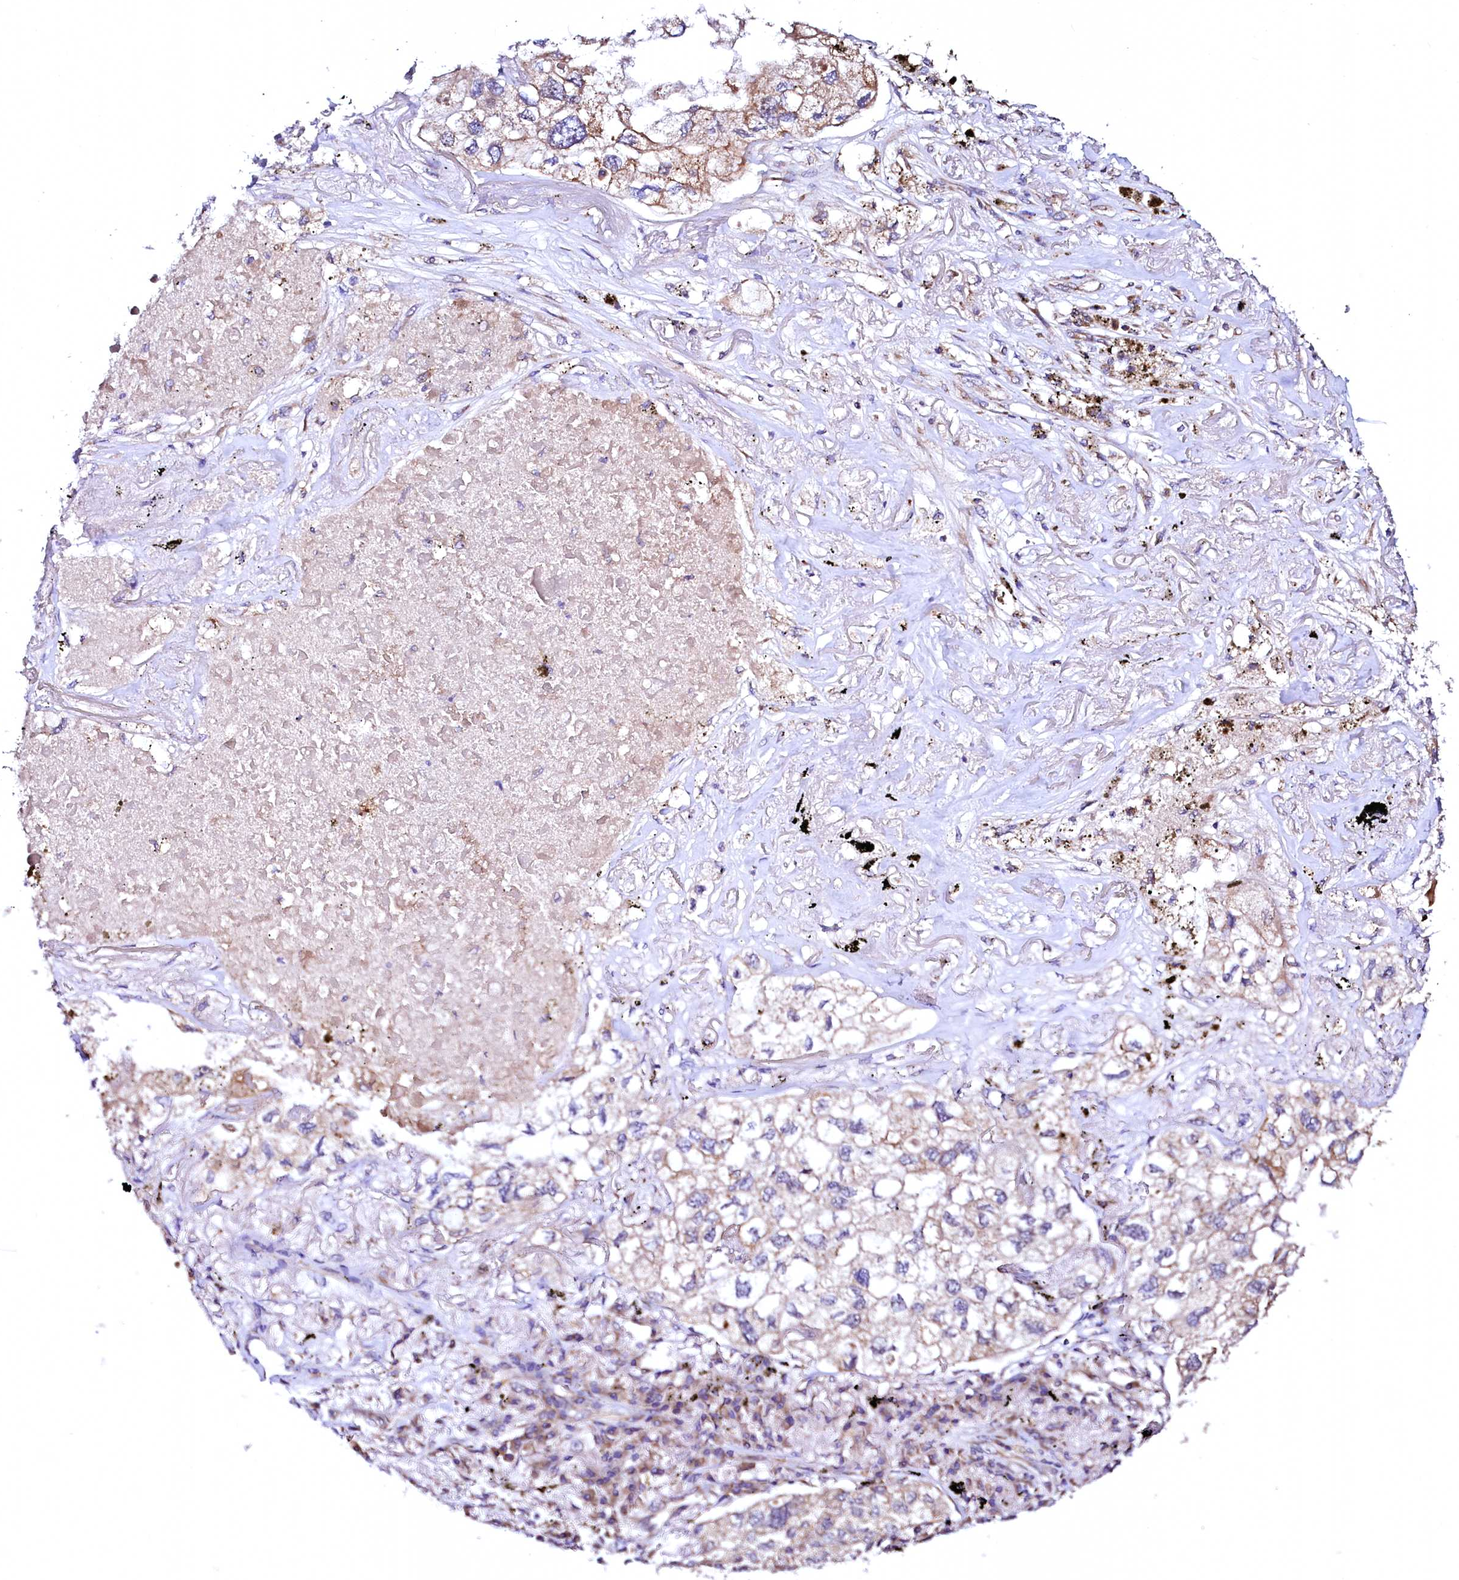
{"staining": {"intensity": "moderate", "quantity": ">75%", "location": "cytoplasmic/membranous"}, "tissue": "lung cancer", "cell_type": "Tumor cells", "image_type": "cancer", "snomed": [{"axis": "morphology", "description": "Adenocarcinoma, NOS"}, {"axis": "topography", "description": "Lung"}], "caption": "Adenocarcinoma (lung) was stained to show a protein in brown. There is medium levels of moderate cytoplasmic/membranous expression in approximately >75% of tumor cells.", "gene": "UBE3C", "patient": {"sex": "male", "age": 65}}